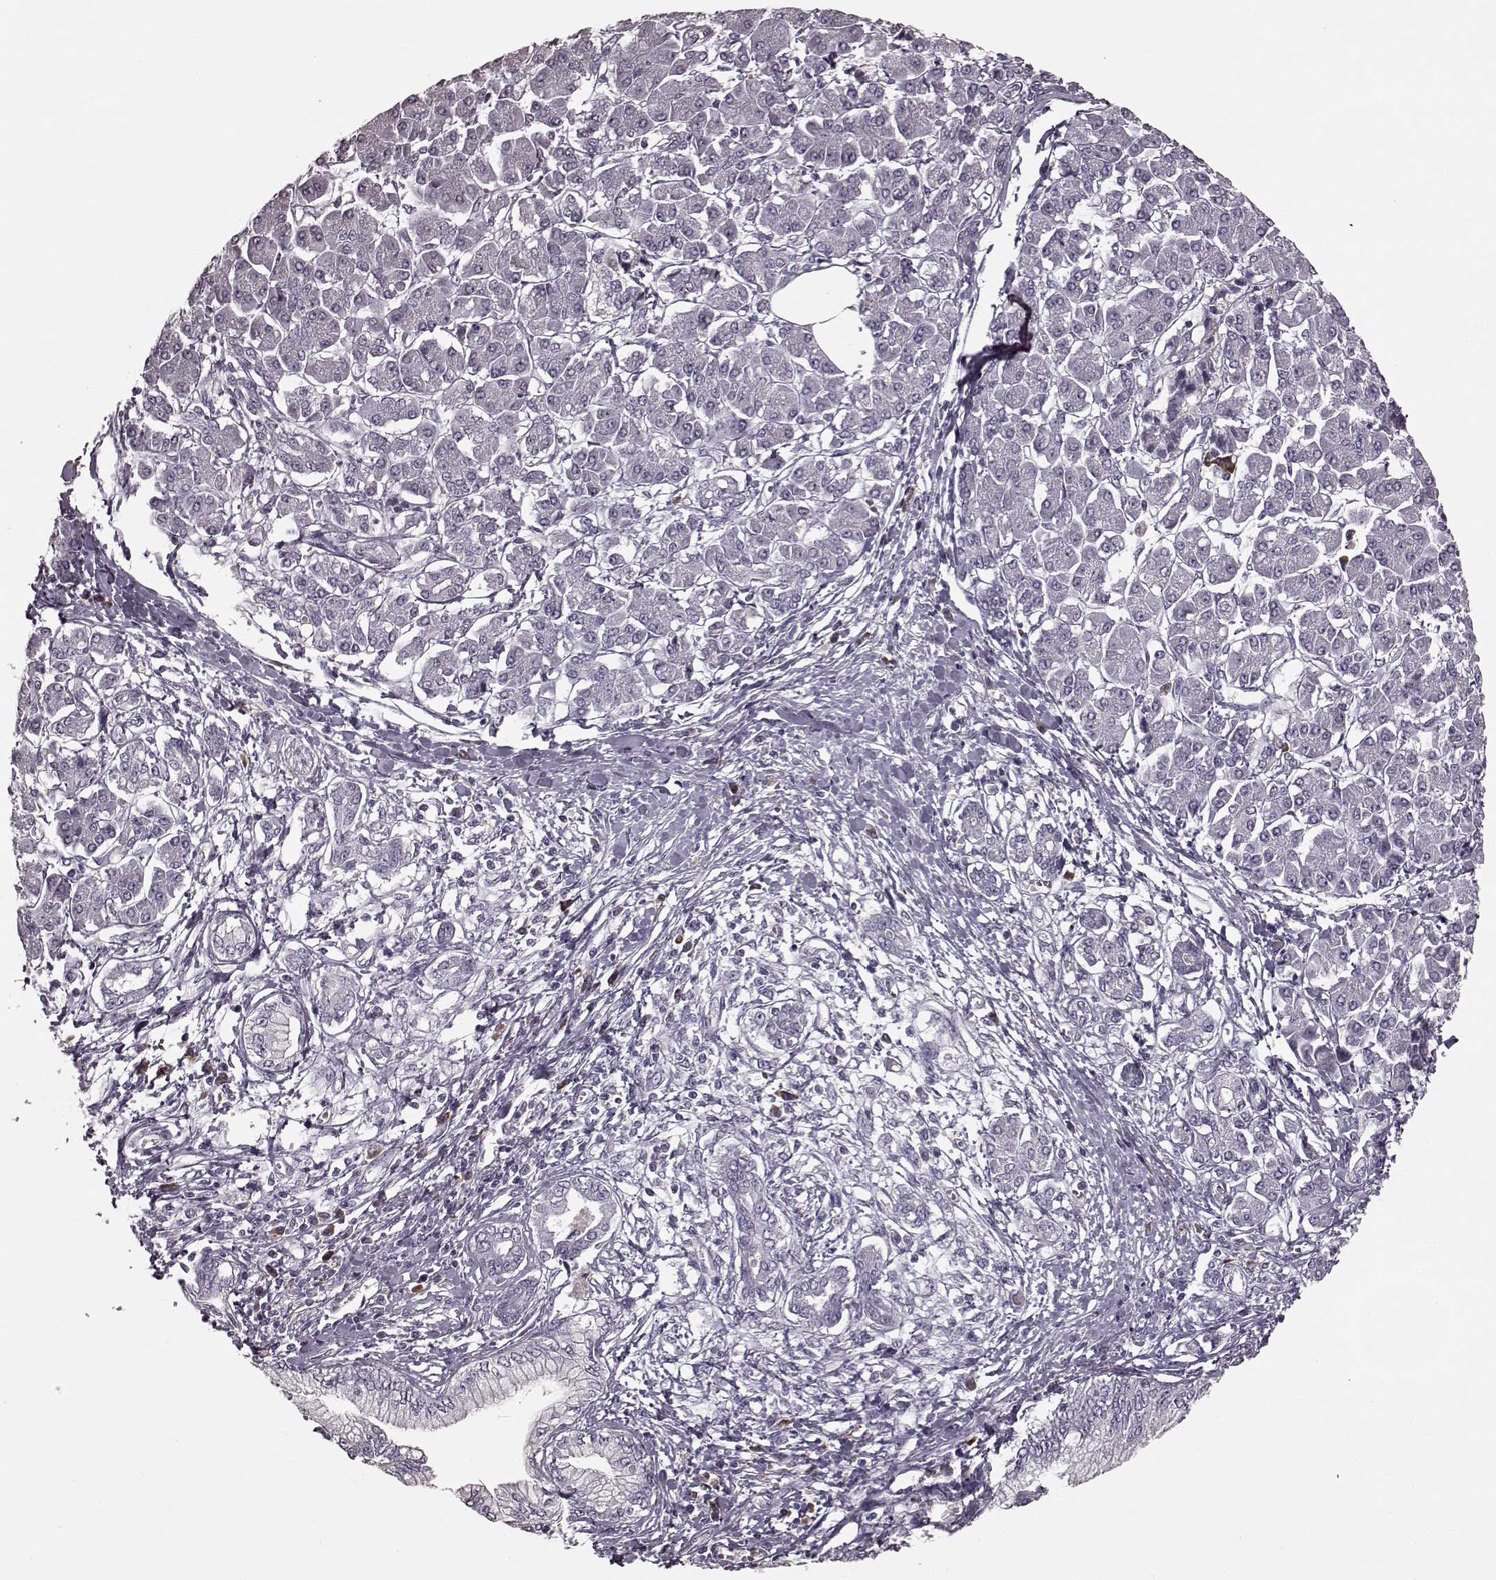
{"staining": {"intensity": "negative", "quantity": "none", "location": "none"}, "tissue": "pancreatic cancer", "cell_type": "Tumor cells", "image_type": "cancer", "snomed": [{"axis": "morphology", "description": "Adenocarcinoma, NOS"}, {"axis": "topography", "description": "Pancreas"}], "caption": "This is a histopathology image of immunohistochemistry staining of pancreatic cancer, which shows no expression in tumor cells.", "gene": "CD28", "patient": {"sex": "female", "age": 68}}